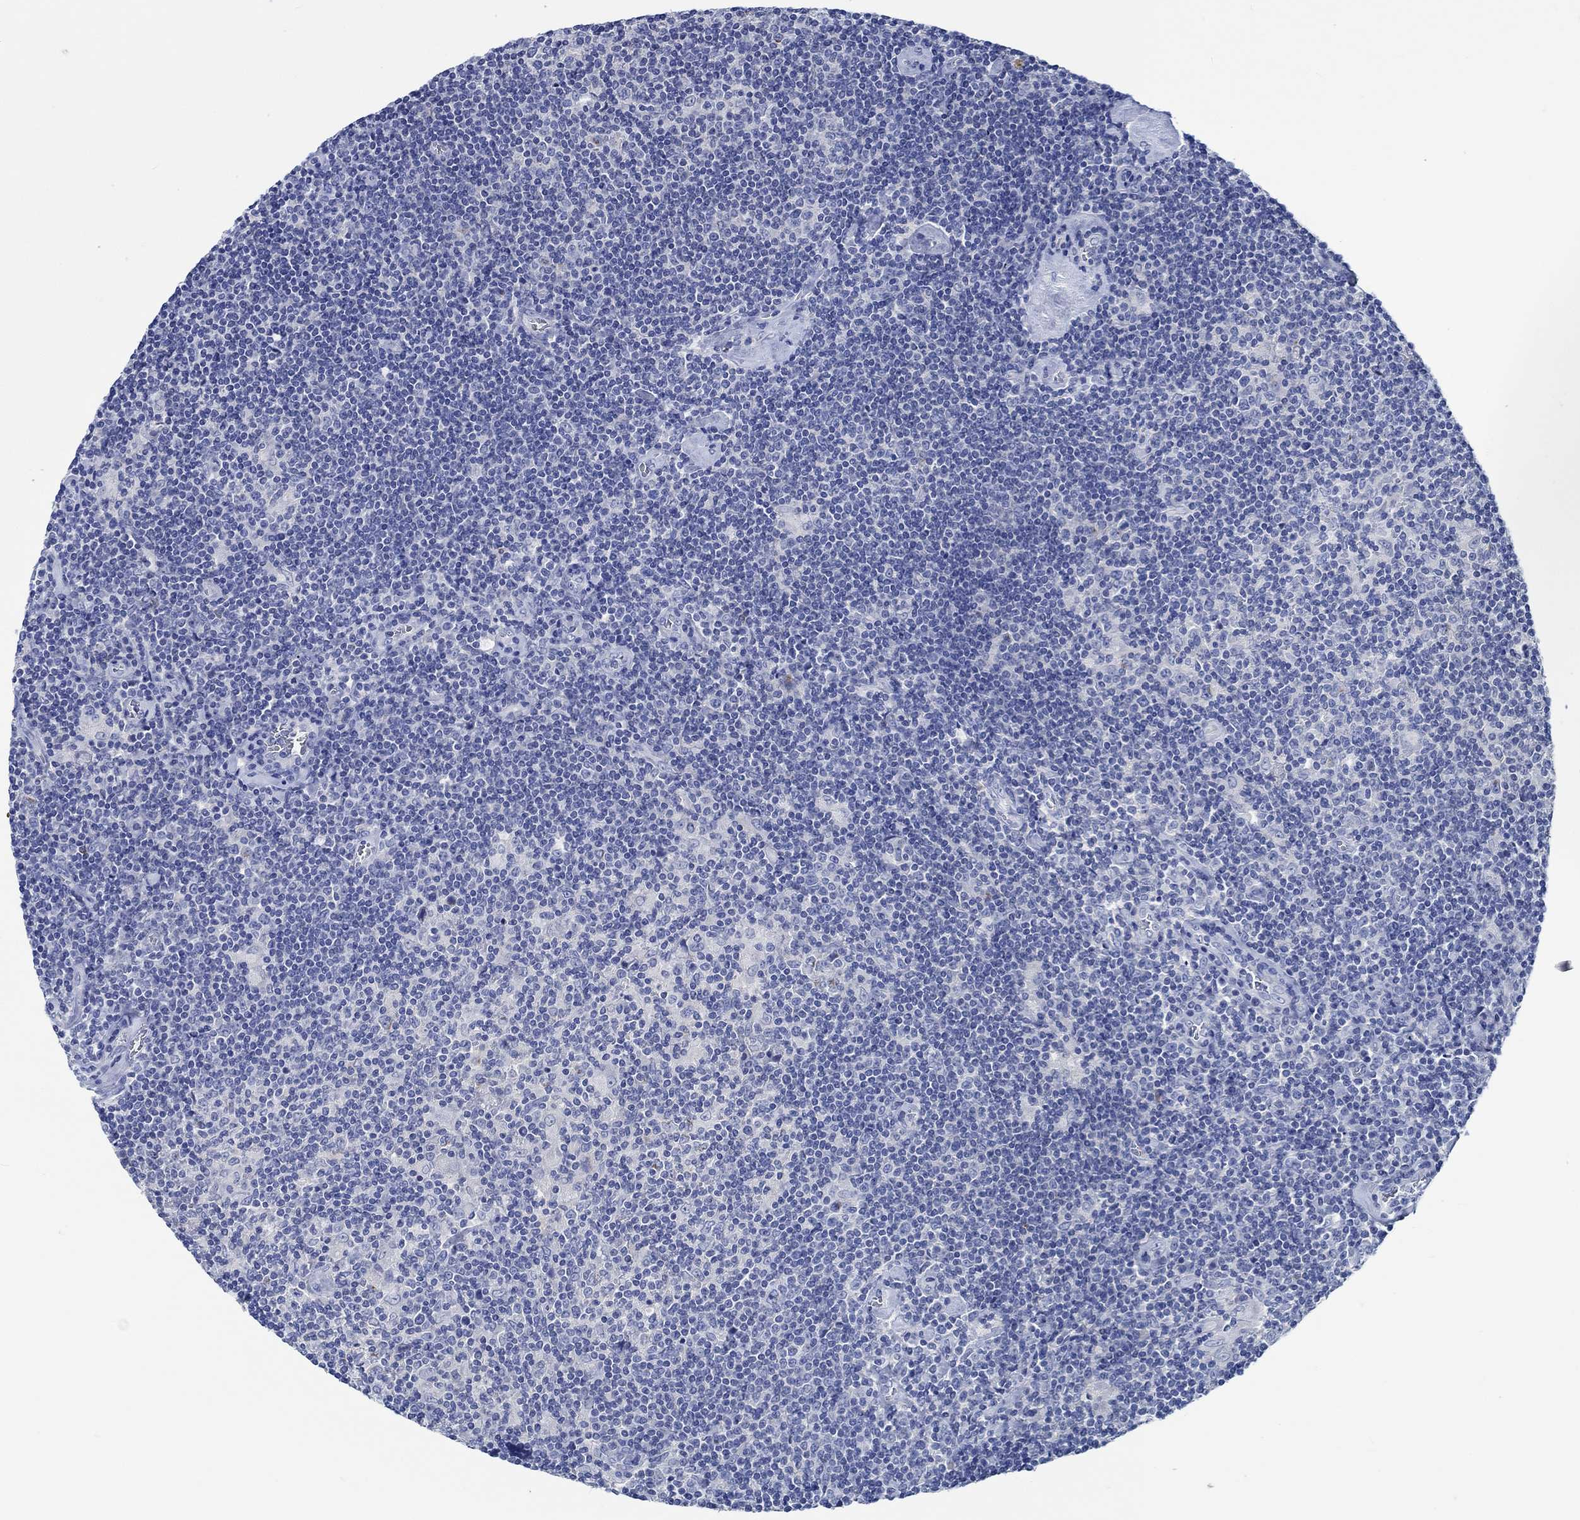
{"staining": {"intensity": "negative", "quantity": "none", "location": "none"}, "tissue": "lymphoma", "cell_type": "Tumor cells", "image_type": "cancer", "snomed": [{"axis": "morphology", "description": "Hodgkin's disease, NOS"}, {"axis": "topography", "description": "Lymph node"}], "caption": "Immunohistochemistry (IHC) histopathology image of human lymphoma stained for a protein (brown), which displays no staining in tumor cells.", "gene": "PTPRN2", "patient": {"sex": "male", "age": 40}}